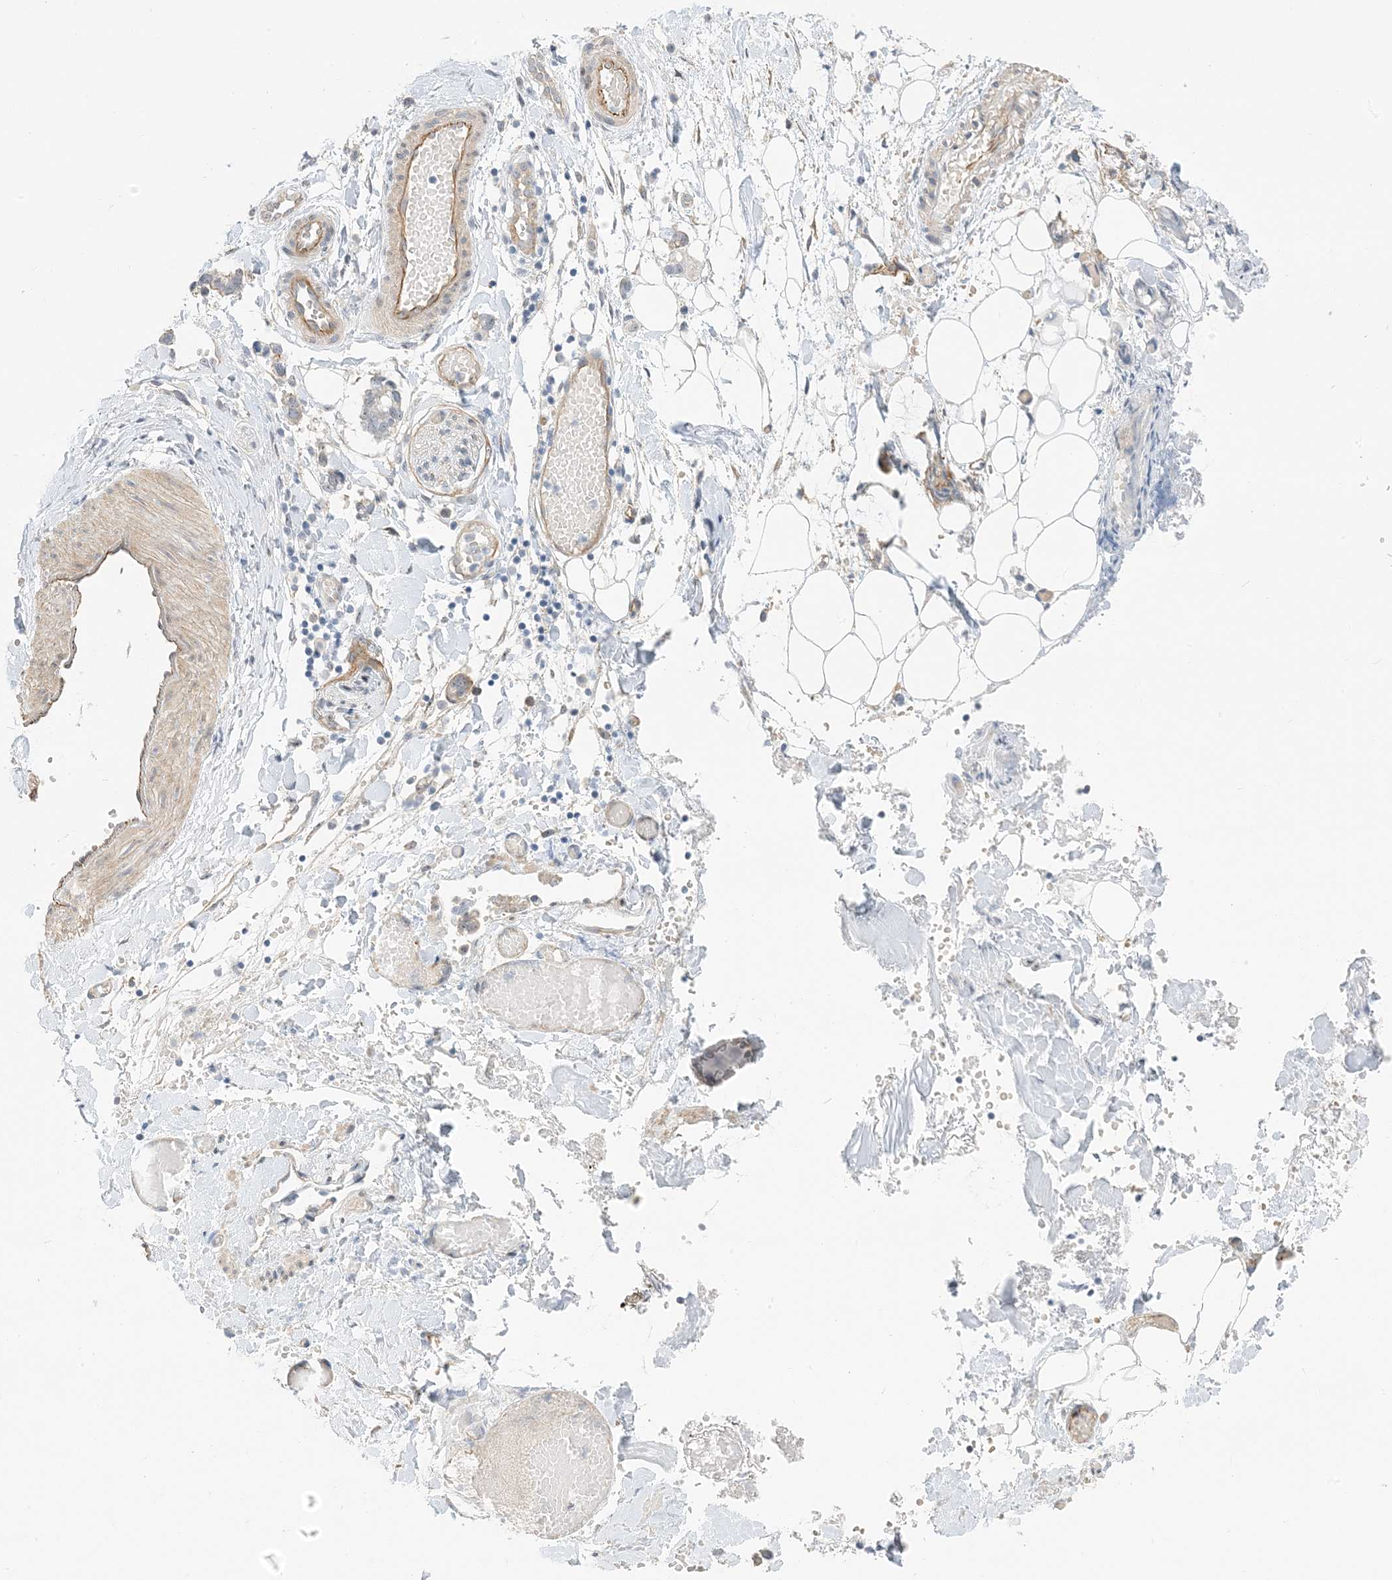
{"staining": {"intensity": "negative", "quantity": "none", "location": "none"}, "tissue": "adipose tissue", "cell_type": "Adipocytes", "image_type": "normal", "snomed": [{"axis": "morphology", "description": "Normal tissue, NOS"}, {"axis": "morphology", "description": "Adenocarcinoma, NOS"}, {"axis": "topography", "description": "Smooth muscle"}, {"axis": "topography", "description": "Colon"}], "caption": "Immunohistochemistry micrograph of unremarkable adipose tissue stained for a protein (brown), which shows no expression in adipocytes. (Immunohistochemistry, brightfield microscopy, high magnification).", "gene": "IL36B", "patient": {"sex": "male", "age": 14}}